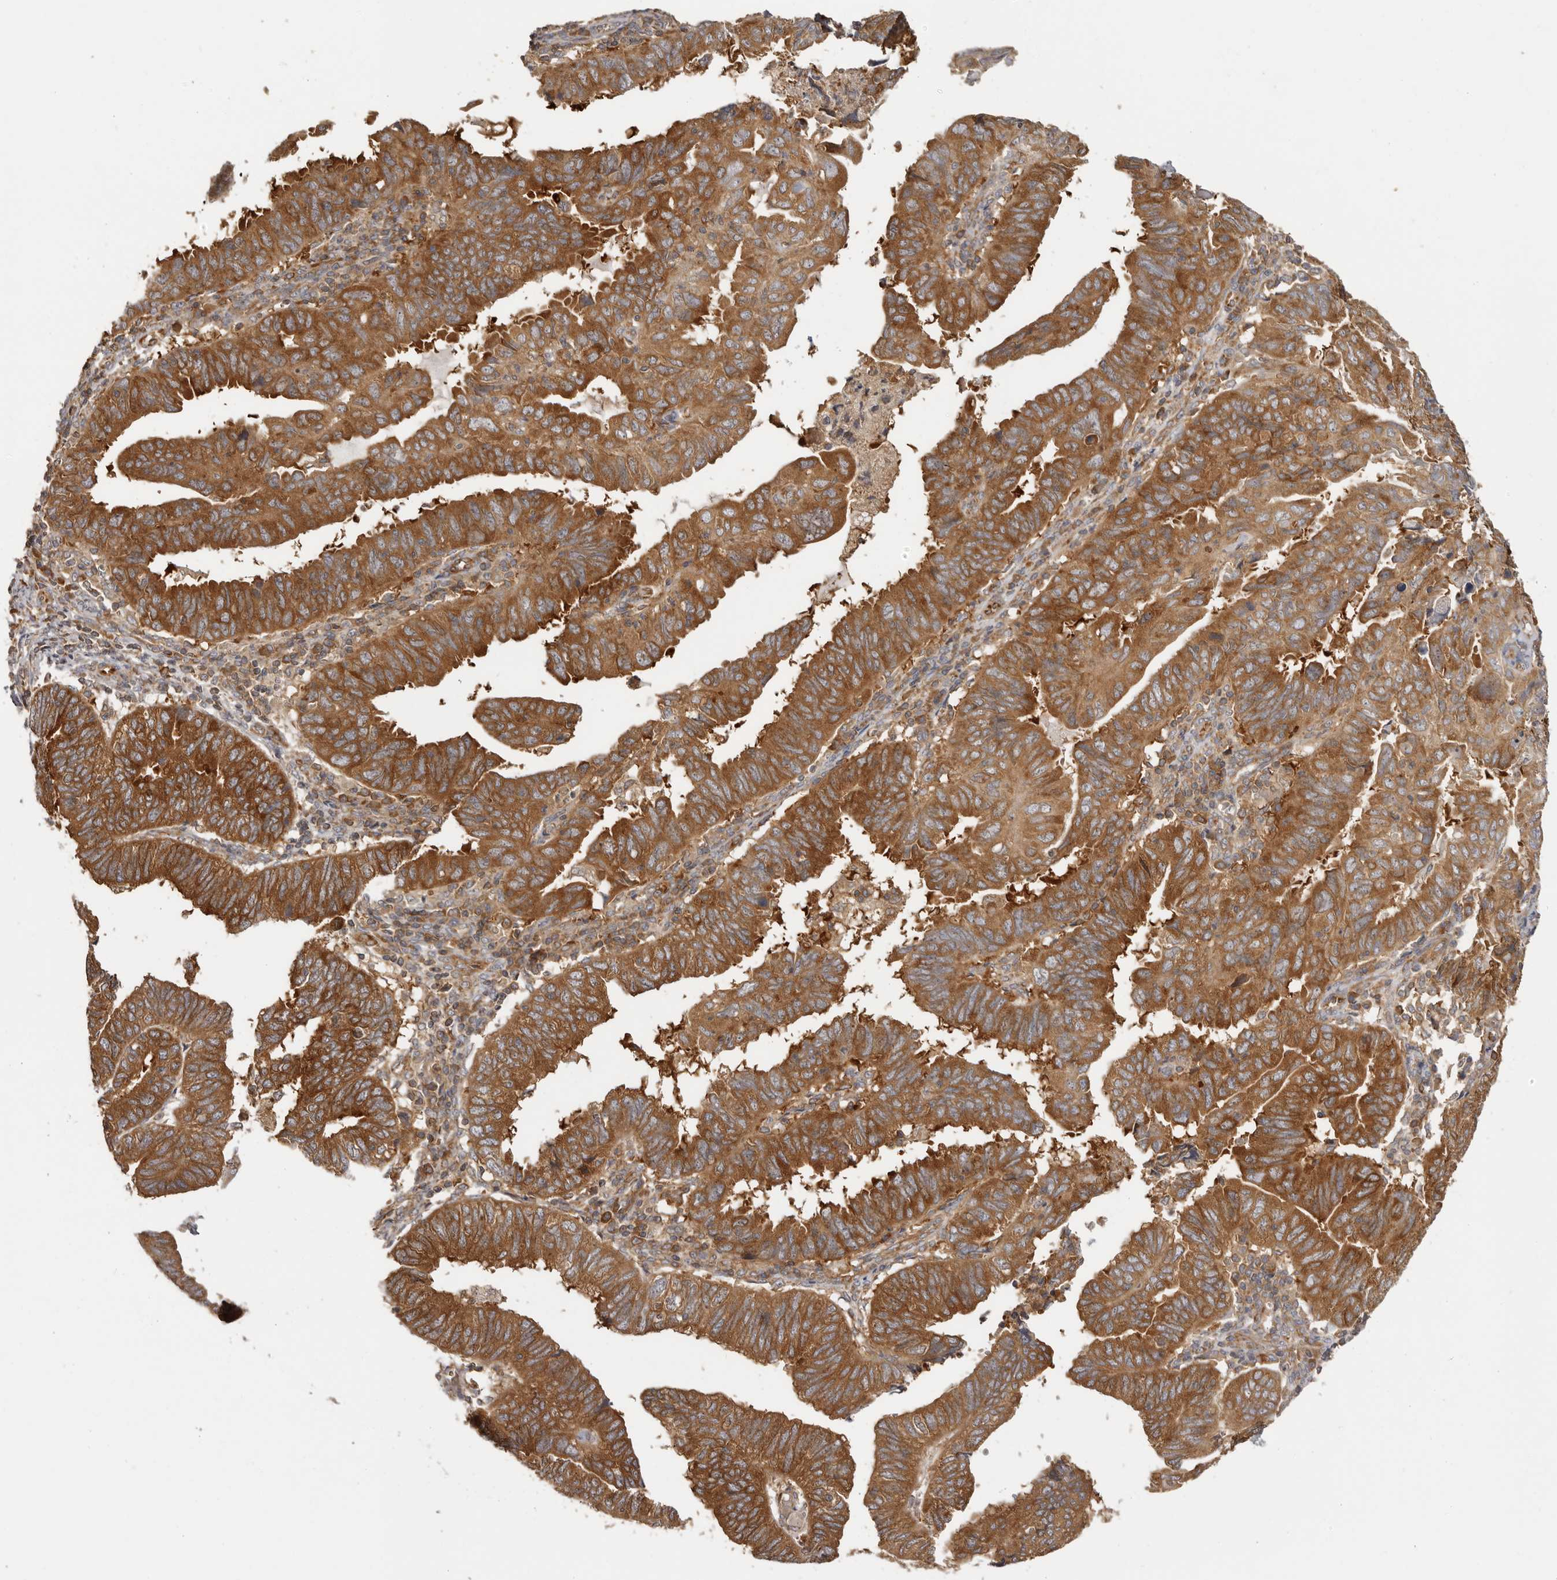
{"staining": {"intensity": "strong", "quantity": ">75%", "location": "cytoplasmic/membranous"}, "tissue": "endometrial cancer", "cell_type": "Tumor cells", "image_type": "cancer", "snomed": [{"axis": "morphology", "description": "Adenocarcinoma, NOS"}, {"axis": "topography", "description": "Uterus"}], "caption": "Adenocarcinoma (endometrial) tissue displays strong cytoplasmic/membranous expression in approximately >75% of tumor cells The staining is performed using DAB brown chromogen to label protein expression. The nuclei are counter-stained blue using hematoxylin.", "gene": "EEF1E1", "patient": {"sex": "female", "age": 77}}